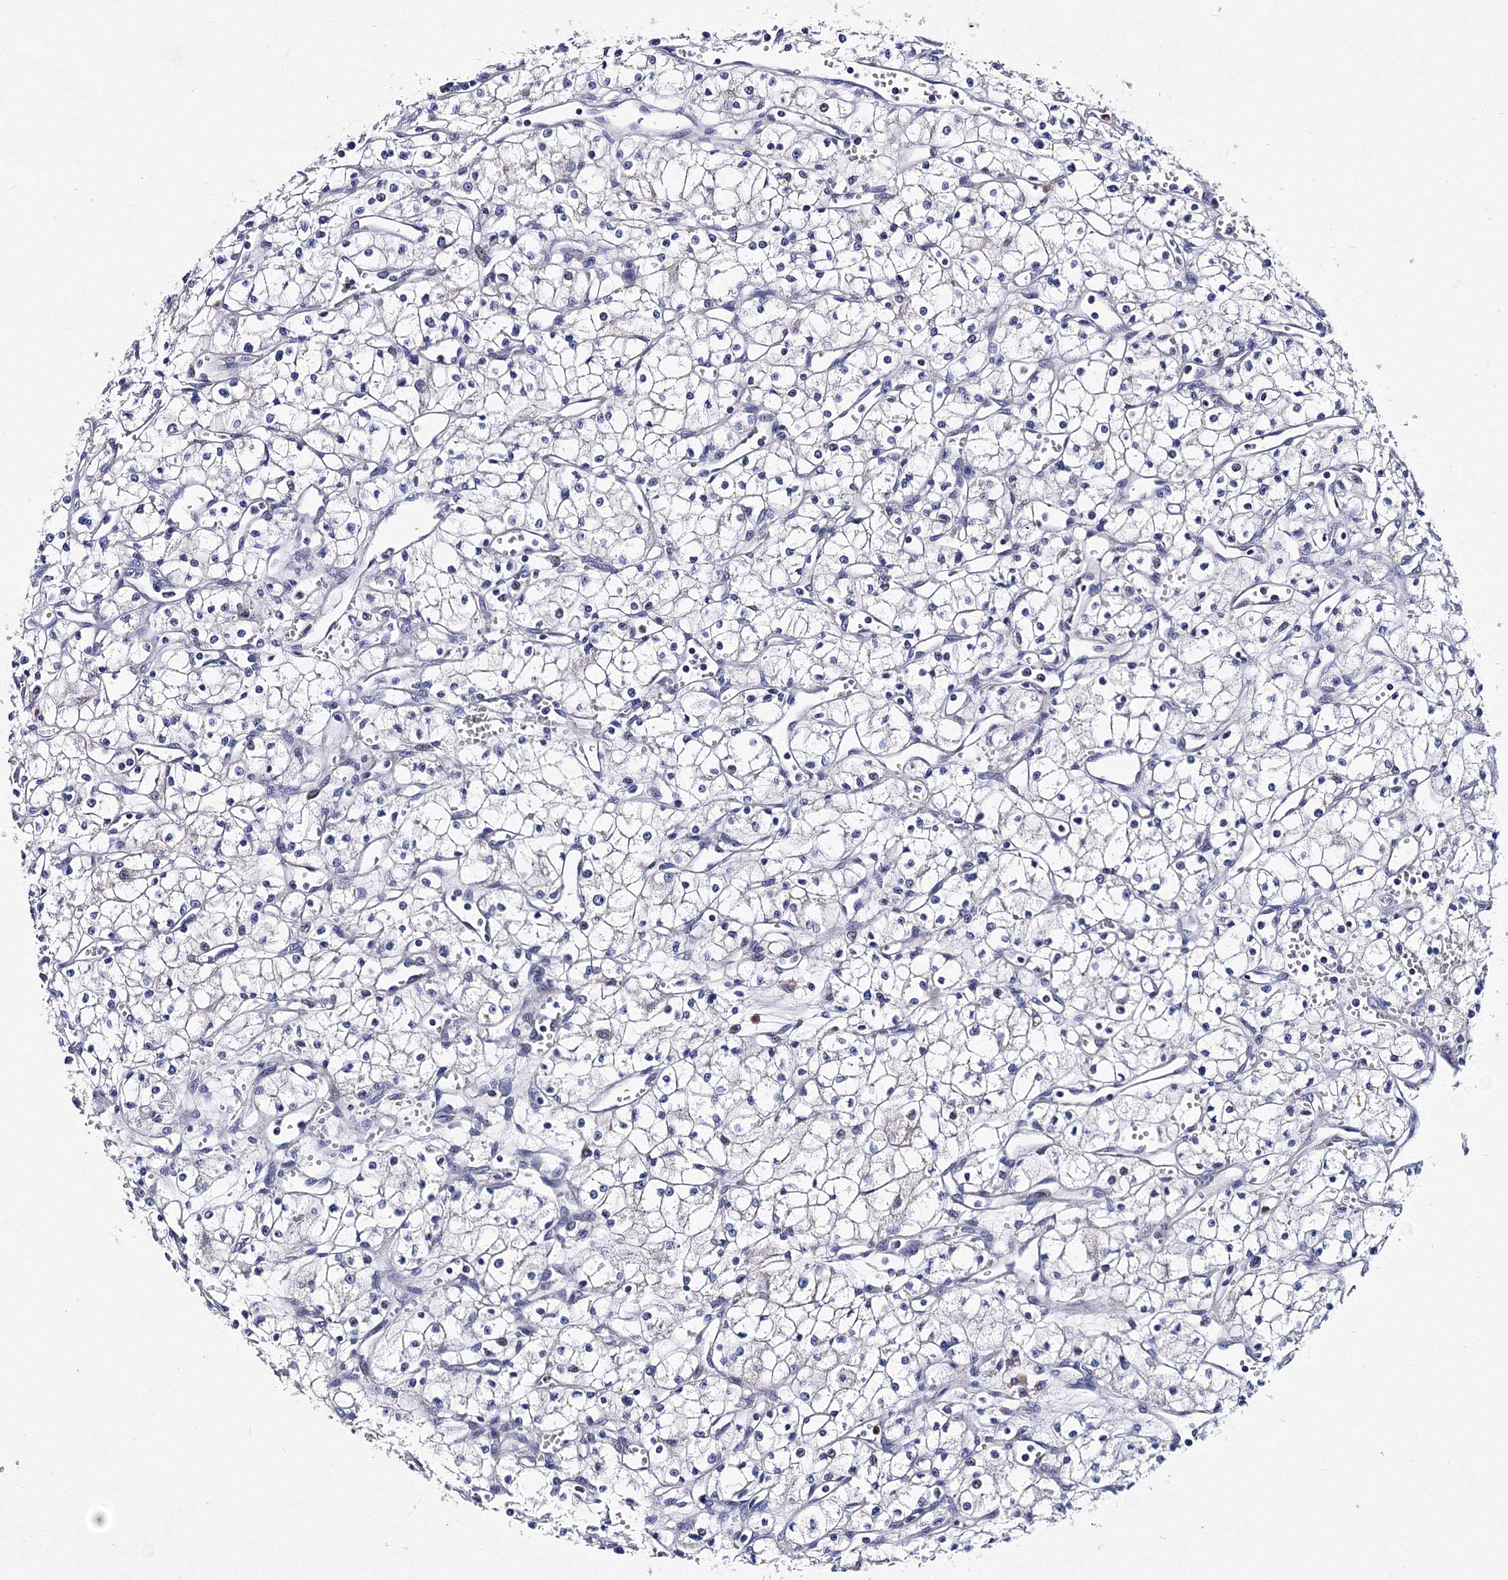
{"staining": {"intensity": "negative", "quantity": "none", "location": "none"}, "tissue": "renal cancer", "cell_type": "Tumor cells", "image_type": "cancer", "snomed": [{"axis": "morphology", "description": "Adenocarcinoma, NOS"}, {"axis": "topography", "description": "Kidney"}], "caption": "The immunohistochemistry (IHC) micrograph has no significant expression in tumor cells of adenocarcinoma (renal) tissue.", "gene": "TRPM2", "patient": {"sex": "male", "age": 59}}